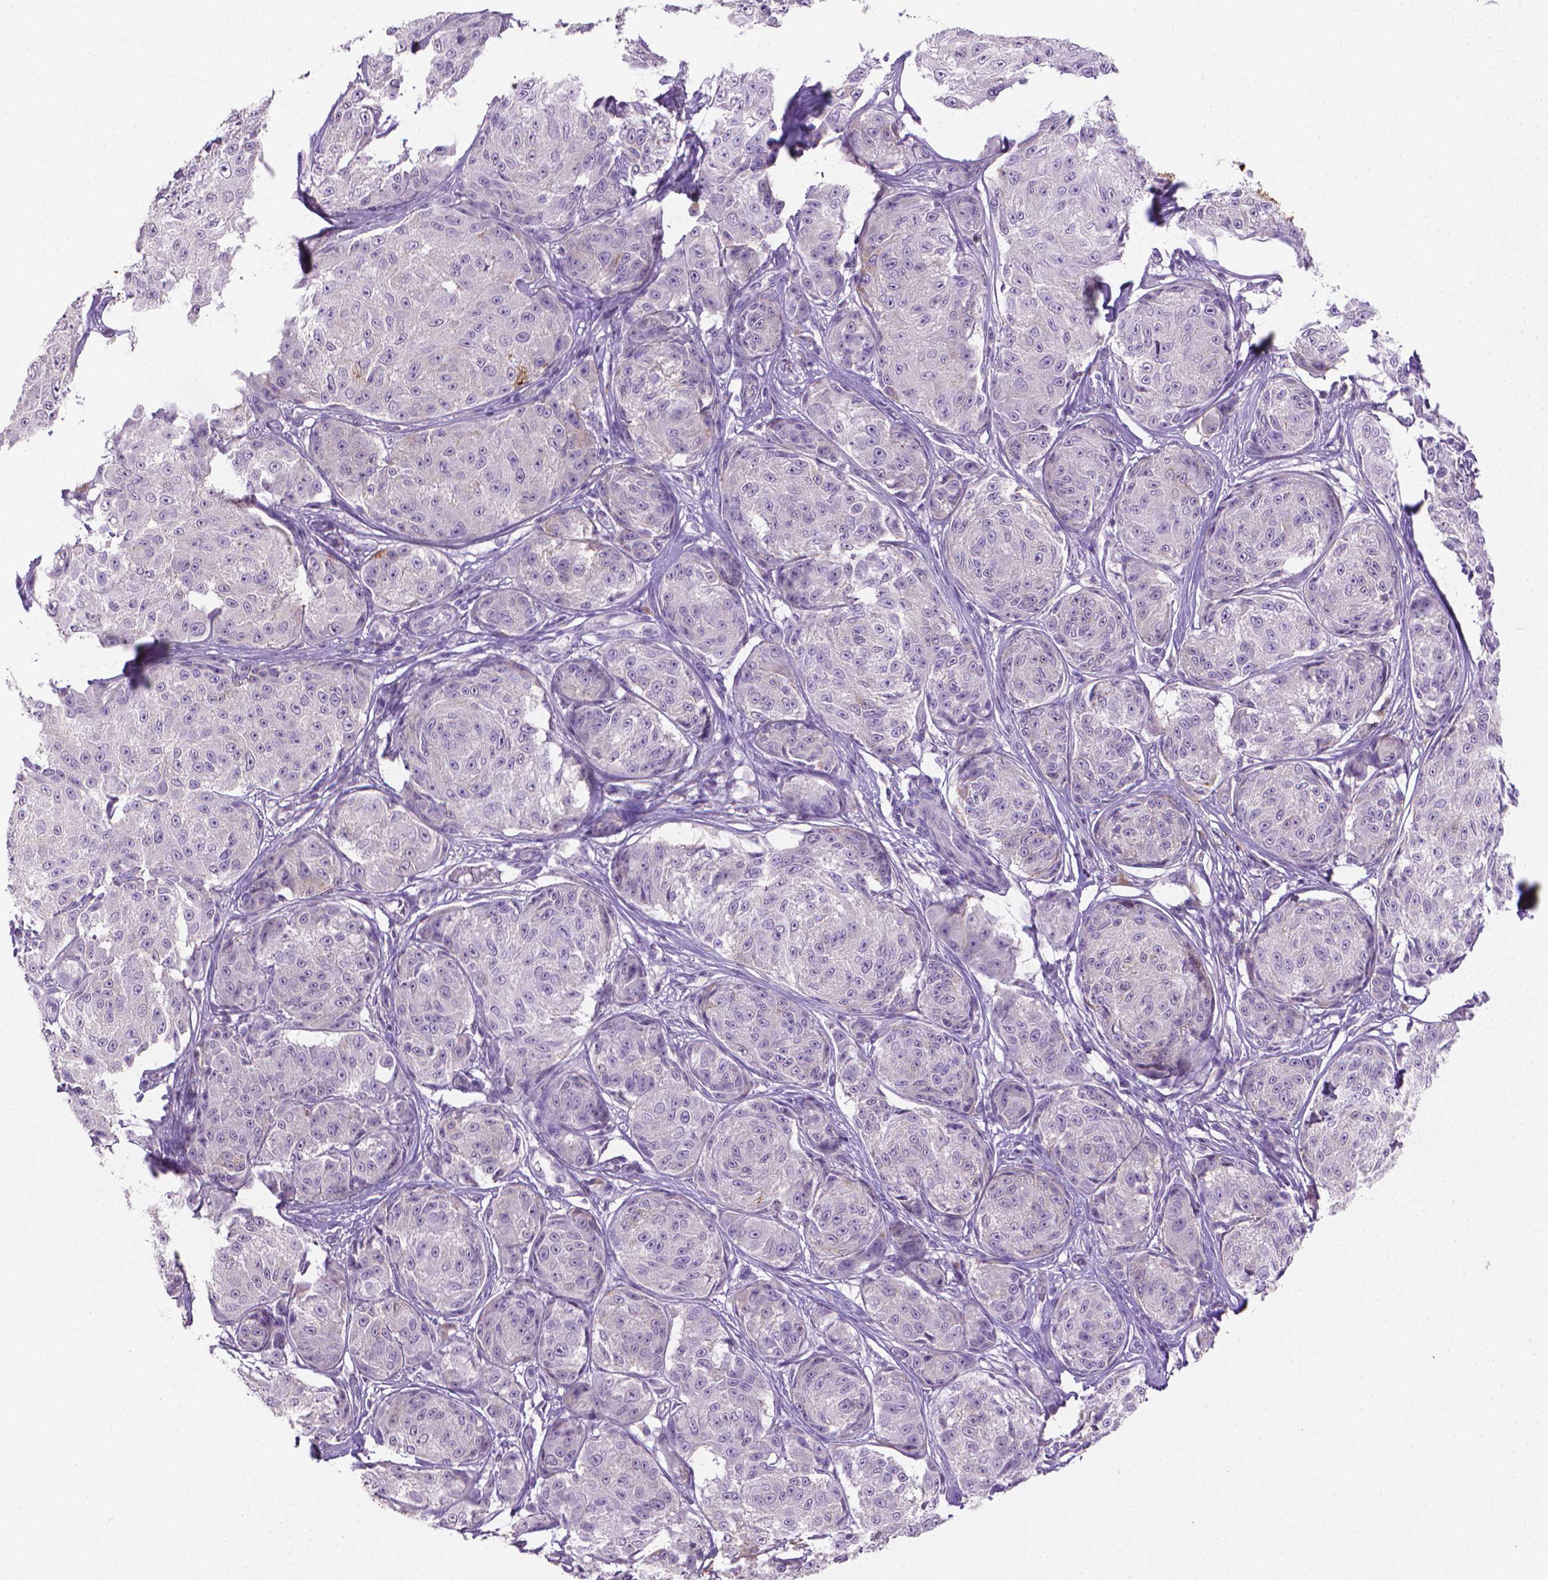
{"staining": {"intensity": "negative", "quantity": "none", "location": "none"}, "tissue": "melanoma", "cell_type": "Tumor cells", "image_type": "cancer", "snomed": [{"axis": "morphology", "description": "Malignant melanoma, NOS"}, {"axis": "topography", "description": "Skin"}], "caption": "This is an IHC micrograph of human malignant melanoma. There is no expression in tumor cells.", "gene": "MUC1", "patient": {"sex": "male", "age": 61}}